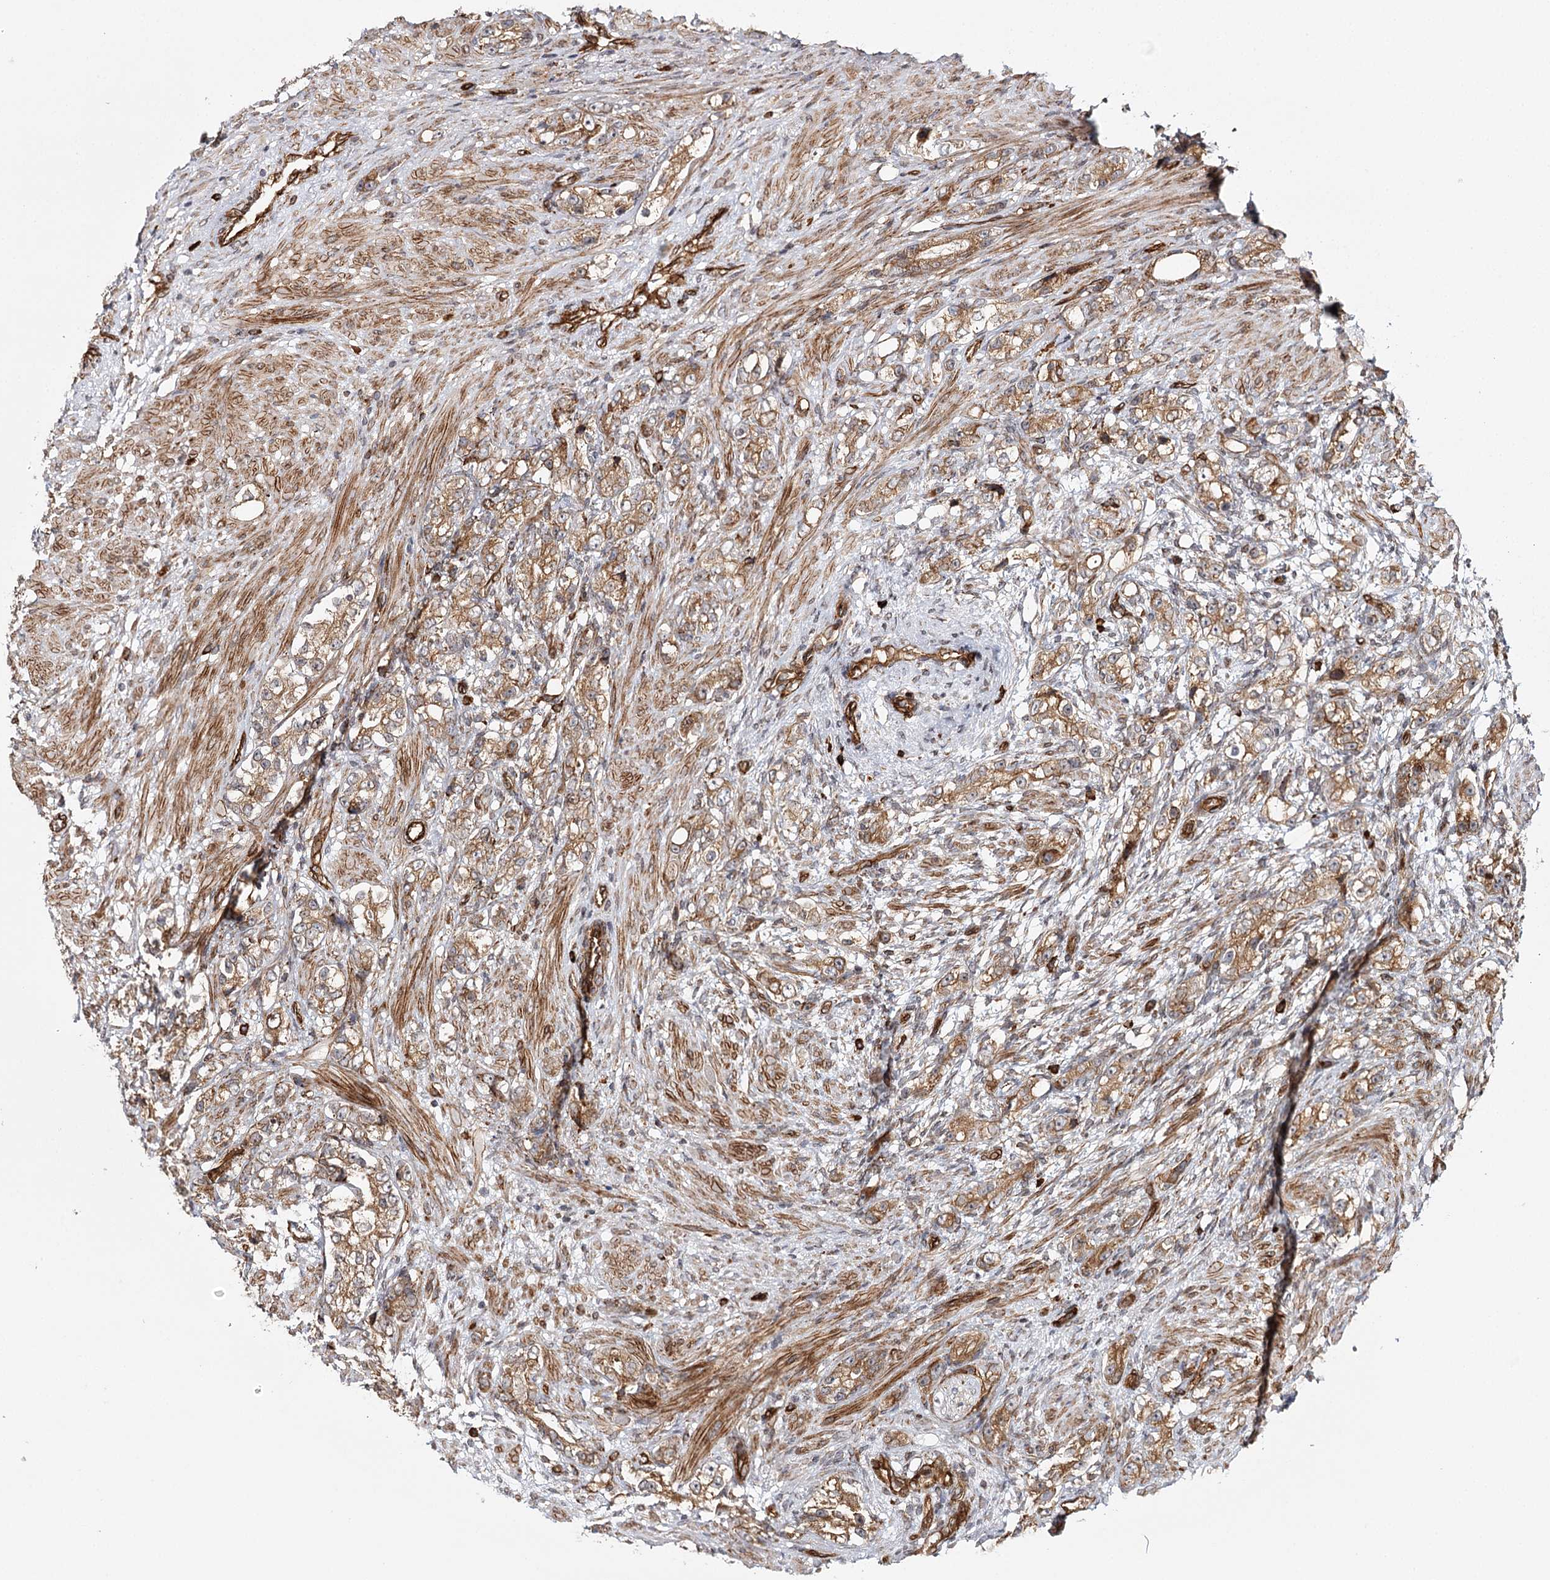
{"staining": {"intensity": "moderate", "quantity": ">75%", "location": "cytoplasmic/membranous"}, "tissue": "prostate cancer", "cell_type": "Tumor cells", "image_type": "cancer", "snomed": [{"axis": "morphology", "description": "Adenocarcinoma, High grade"}, {"axis": "topography", "description": "Prostate"}], "caption": "Brown immunohistochemical staining in prostate cancer (adenocarcinoma (high-grade)) shows moderate cytoplasmic/membranous staining in about >75% of tumor cells. (brown staining indicates protein expression, while blue staining denotes nuclei).", "gene": "MKNK1", "patient": {"sex": "male", "age": 63}}